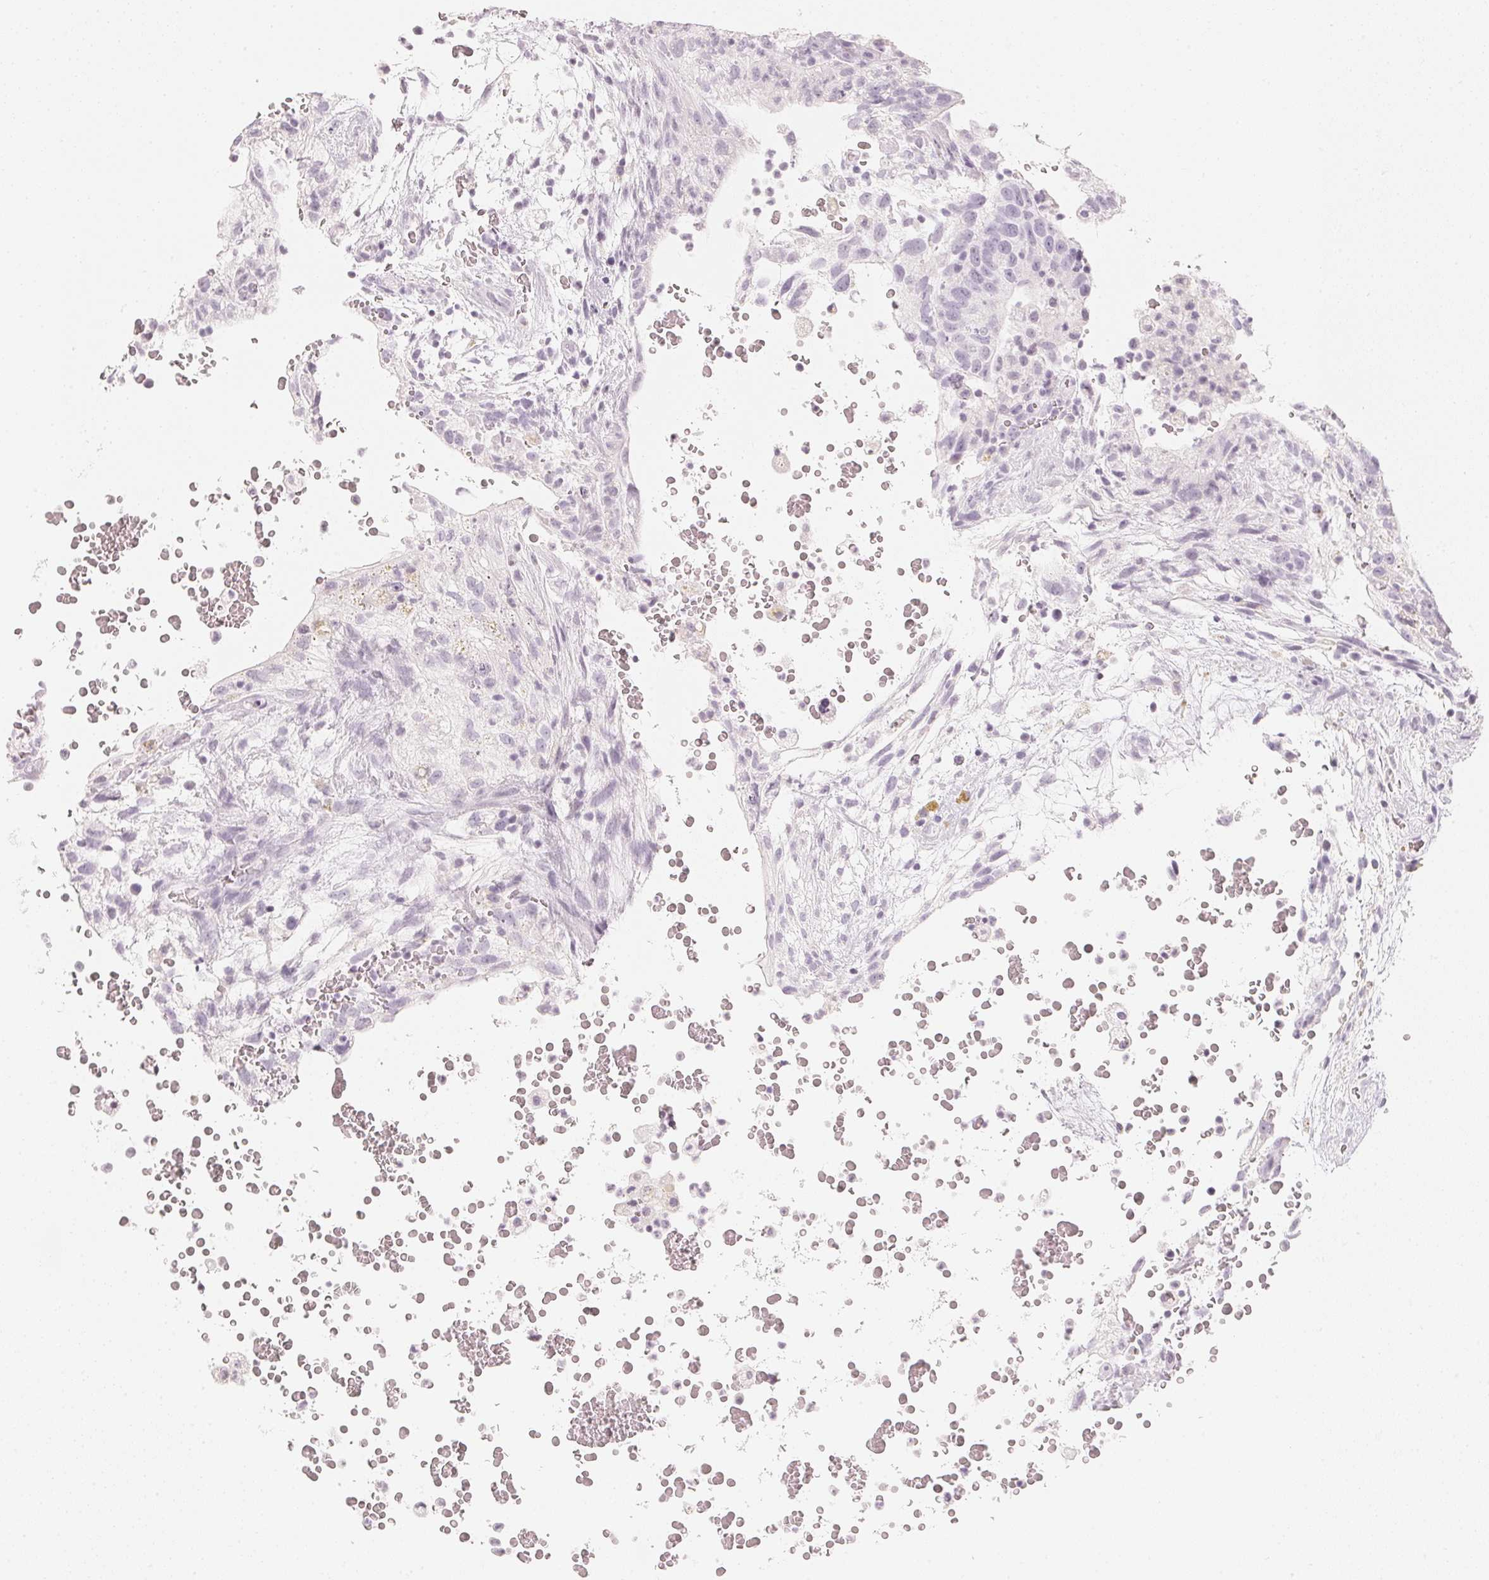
{"staining": {"intensity": "negative", "quantity": "none", "location": "none"}, "tissue": "testis cancer", "cell_type": "Tumor cells", "image_type": "cancer", "snomed": [{"axis": "morphology", "description": "Normal tissue, NOS"}, {"axis": "morphology", "description": "Carcinoma, Embryonal, NOS"}, {"axis": "topography", "description": "Testis"}], "caption": "An image of testis cancer stained for a protein reveals no brown staining in tumor cells. (Brightfield microscopy of DAB immunohistochemistry at high magnification).", "gene": "SLC22A8", "patient": {"sex": "male", "age": 32}}